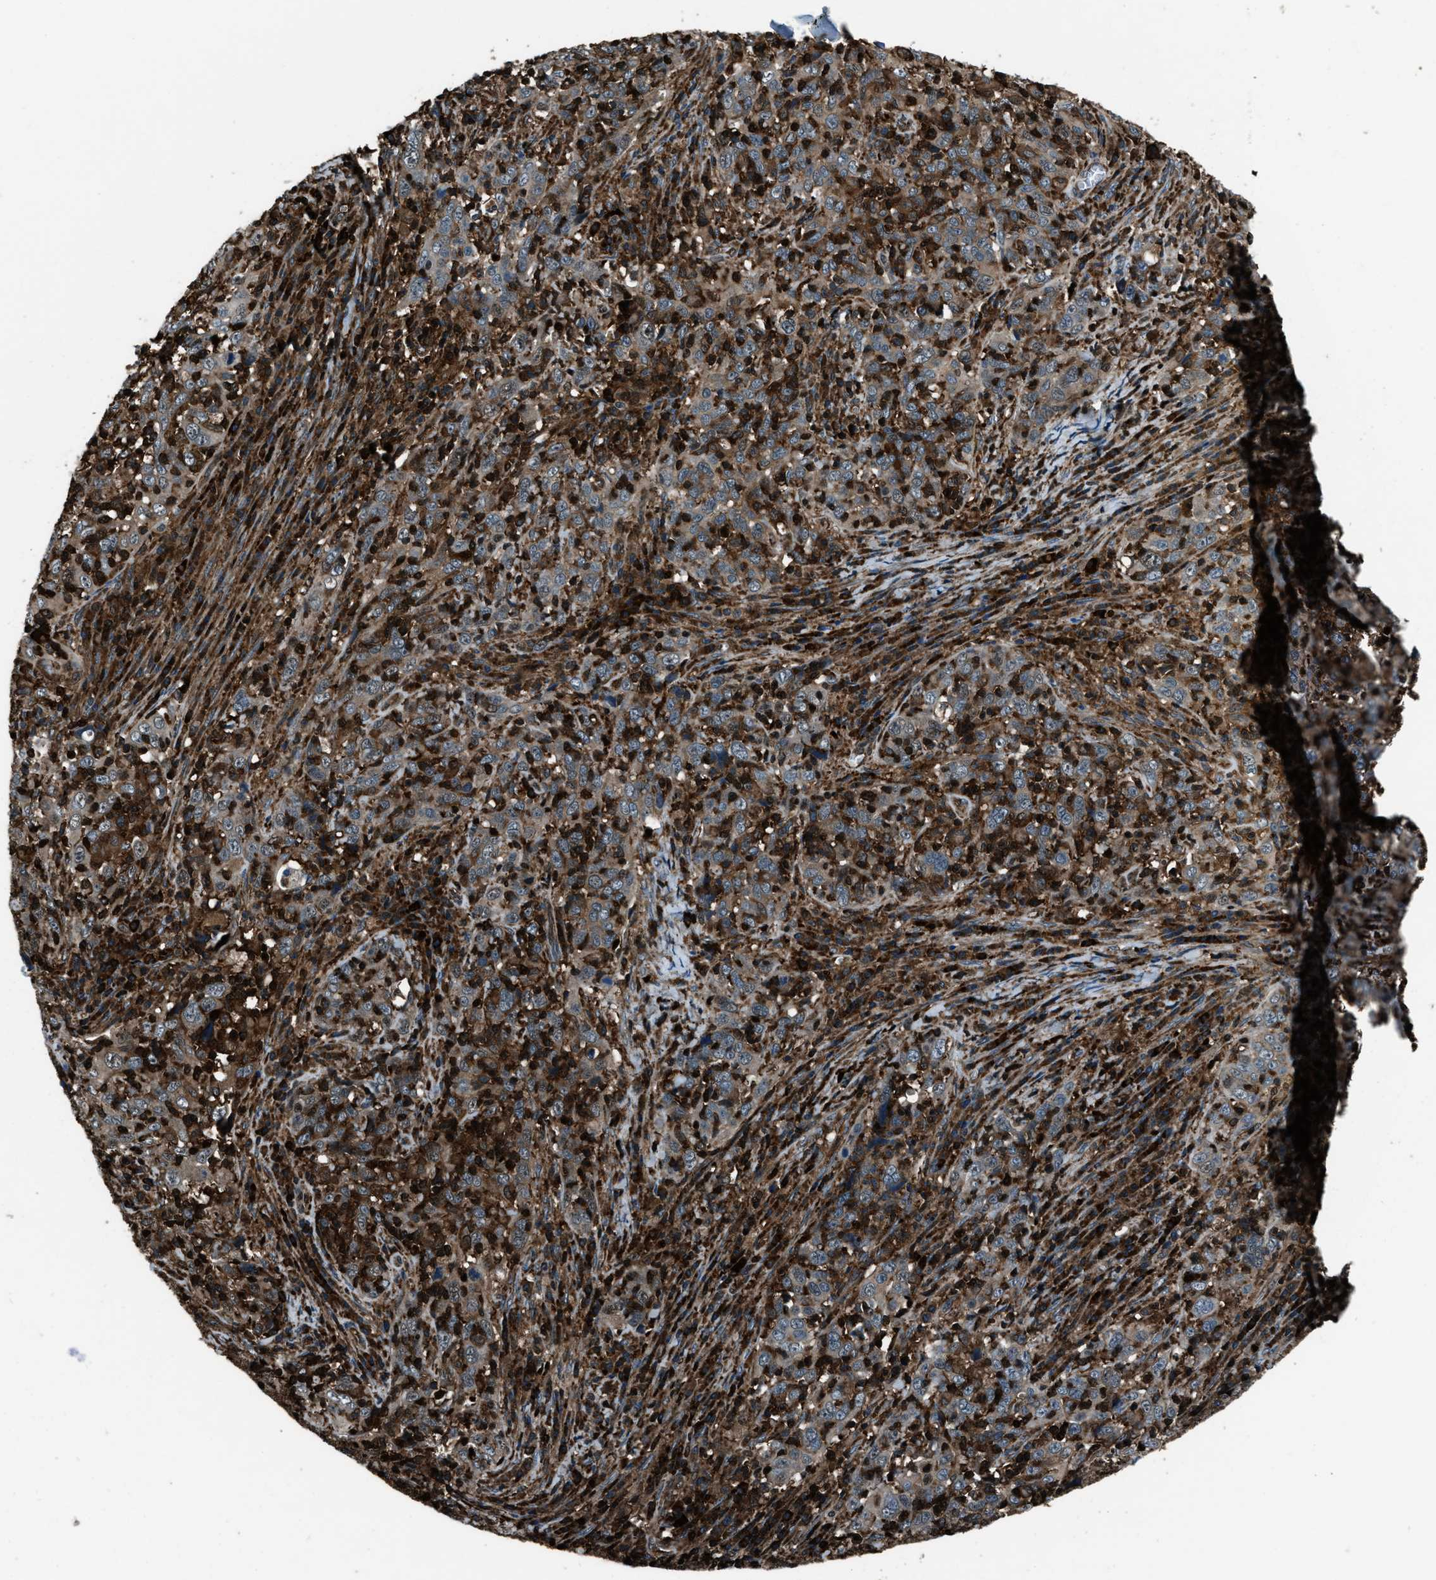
{"staining": {"intensity": "moderate", "quantity": ">75%", "location": "cytoplasmic/membranous"}, "tissue": "cervical cancer", "cell_type": "Tumor cells", "image_type": "cancer", "snomed": [{"axis": "morphology", "description": "Squamous cell carcinoma, NOS"}, {"axis": "topography", "description": "Cervix"}], "caption": "Cervical squamous cell carcinoma was stained to show a protein in brown. There is medium levels of moderate cytoplasmic/membranous positivity in about >75% of tumor cells.", "gene": "SNX30", "patient": {"sex": "female", "age": 46}}